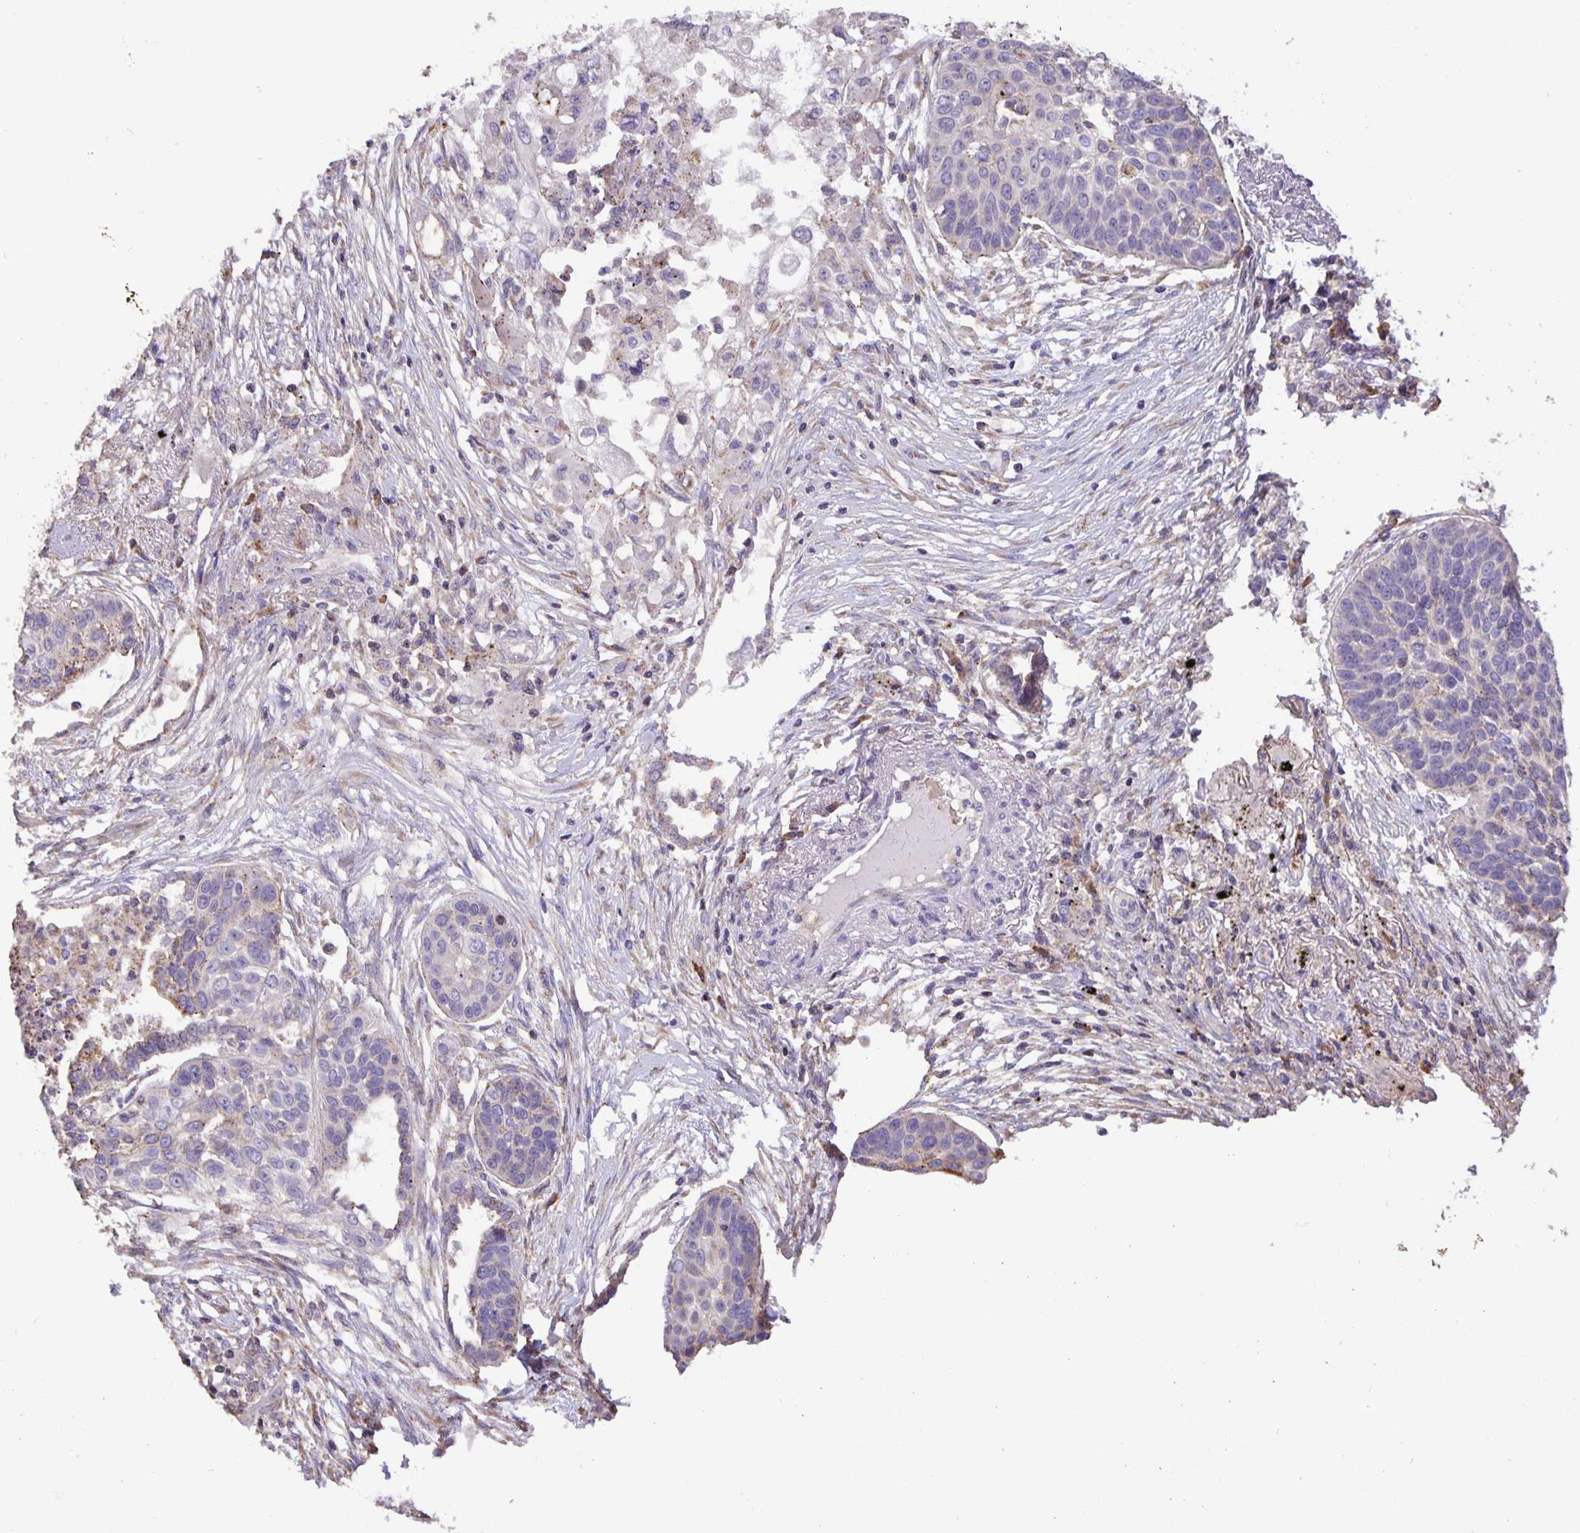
{"staining": {"intensity": "negative", "quantity": "none", "location": "none"}, "tissue": "lung cancer", "cell_type": "Tumor cells", "image_type": "cancer", "snomed": [{"axis": "morphology", "description": "Squamous cell carcinoma, NOS"}, {"axis": "topography", "description": "Lung"}], "caption": "High magnification brightfield microscopy of lung cancer (squamous cell carcinoma) stained with DAB (brown) and counterstained with hematoxylin (blue): tumor cells show no significant expression.", "gene": "TMEM71", "patient": {"sex": "male", "age": 71}}